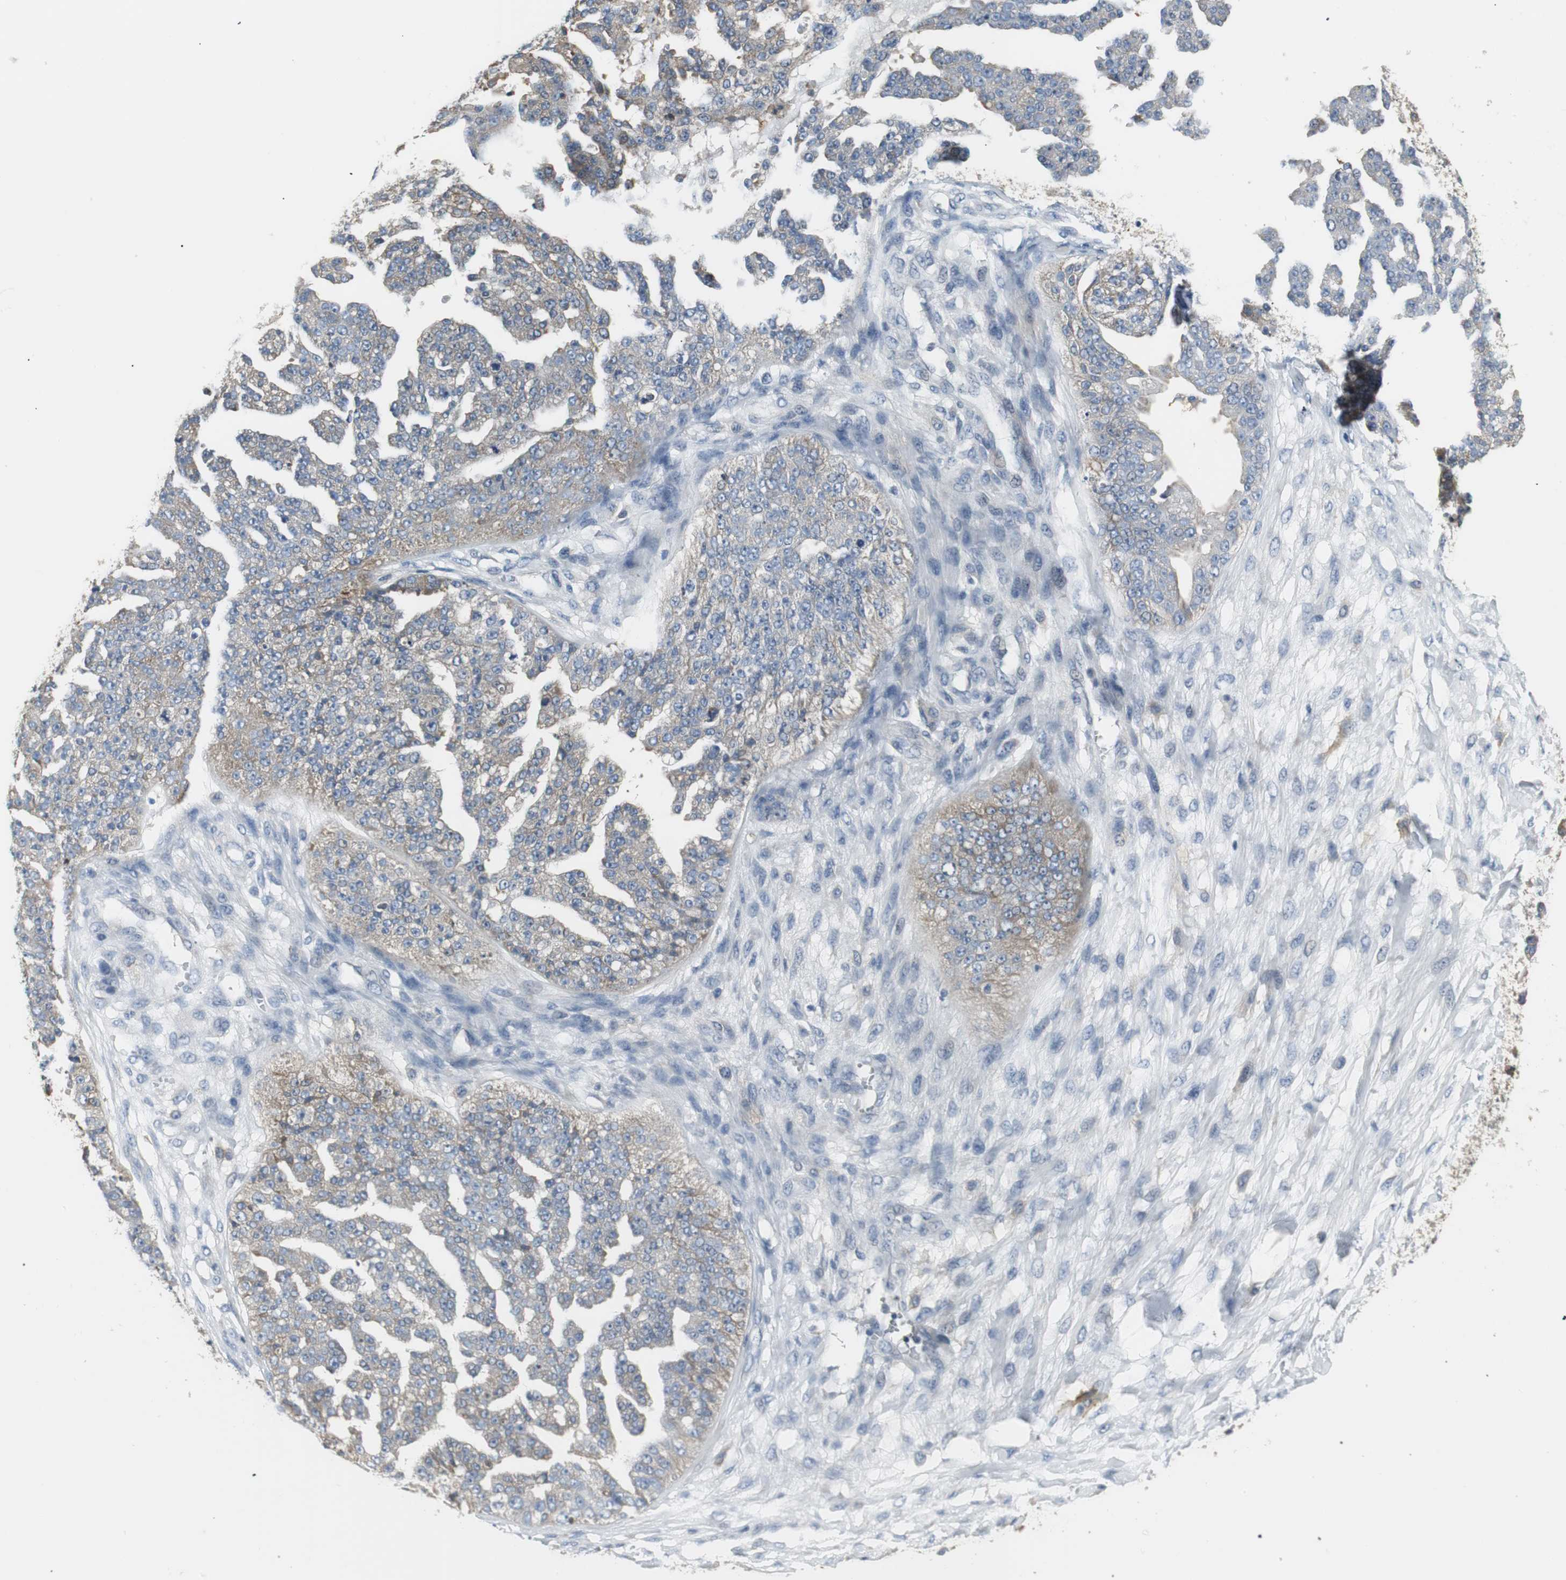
{"staining": {"intensity": "weak", "quantity": ">75%", "location": "cytoplasmic/membranous"}, "tissue": "ovarian cancer", "cell_type": "Tumor cells", "image_type": "cancer", "snomed": [{"axis": "morphology", "description": "Carcinoma, NOS"}, {"axis": "topography", "description": "Soft tissue"}, {"axis": "topography", "description": "Ovary"}], "caption": "Ovarian cancer (carcinoma) tissue shows weak cytoplasmic/membranous staining in approximately >75% of tumor cells", "gene": "SLC2A5", "patient": {"sex": "female", "age": 54}}